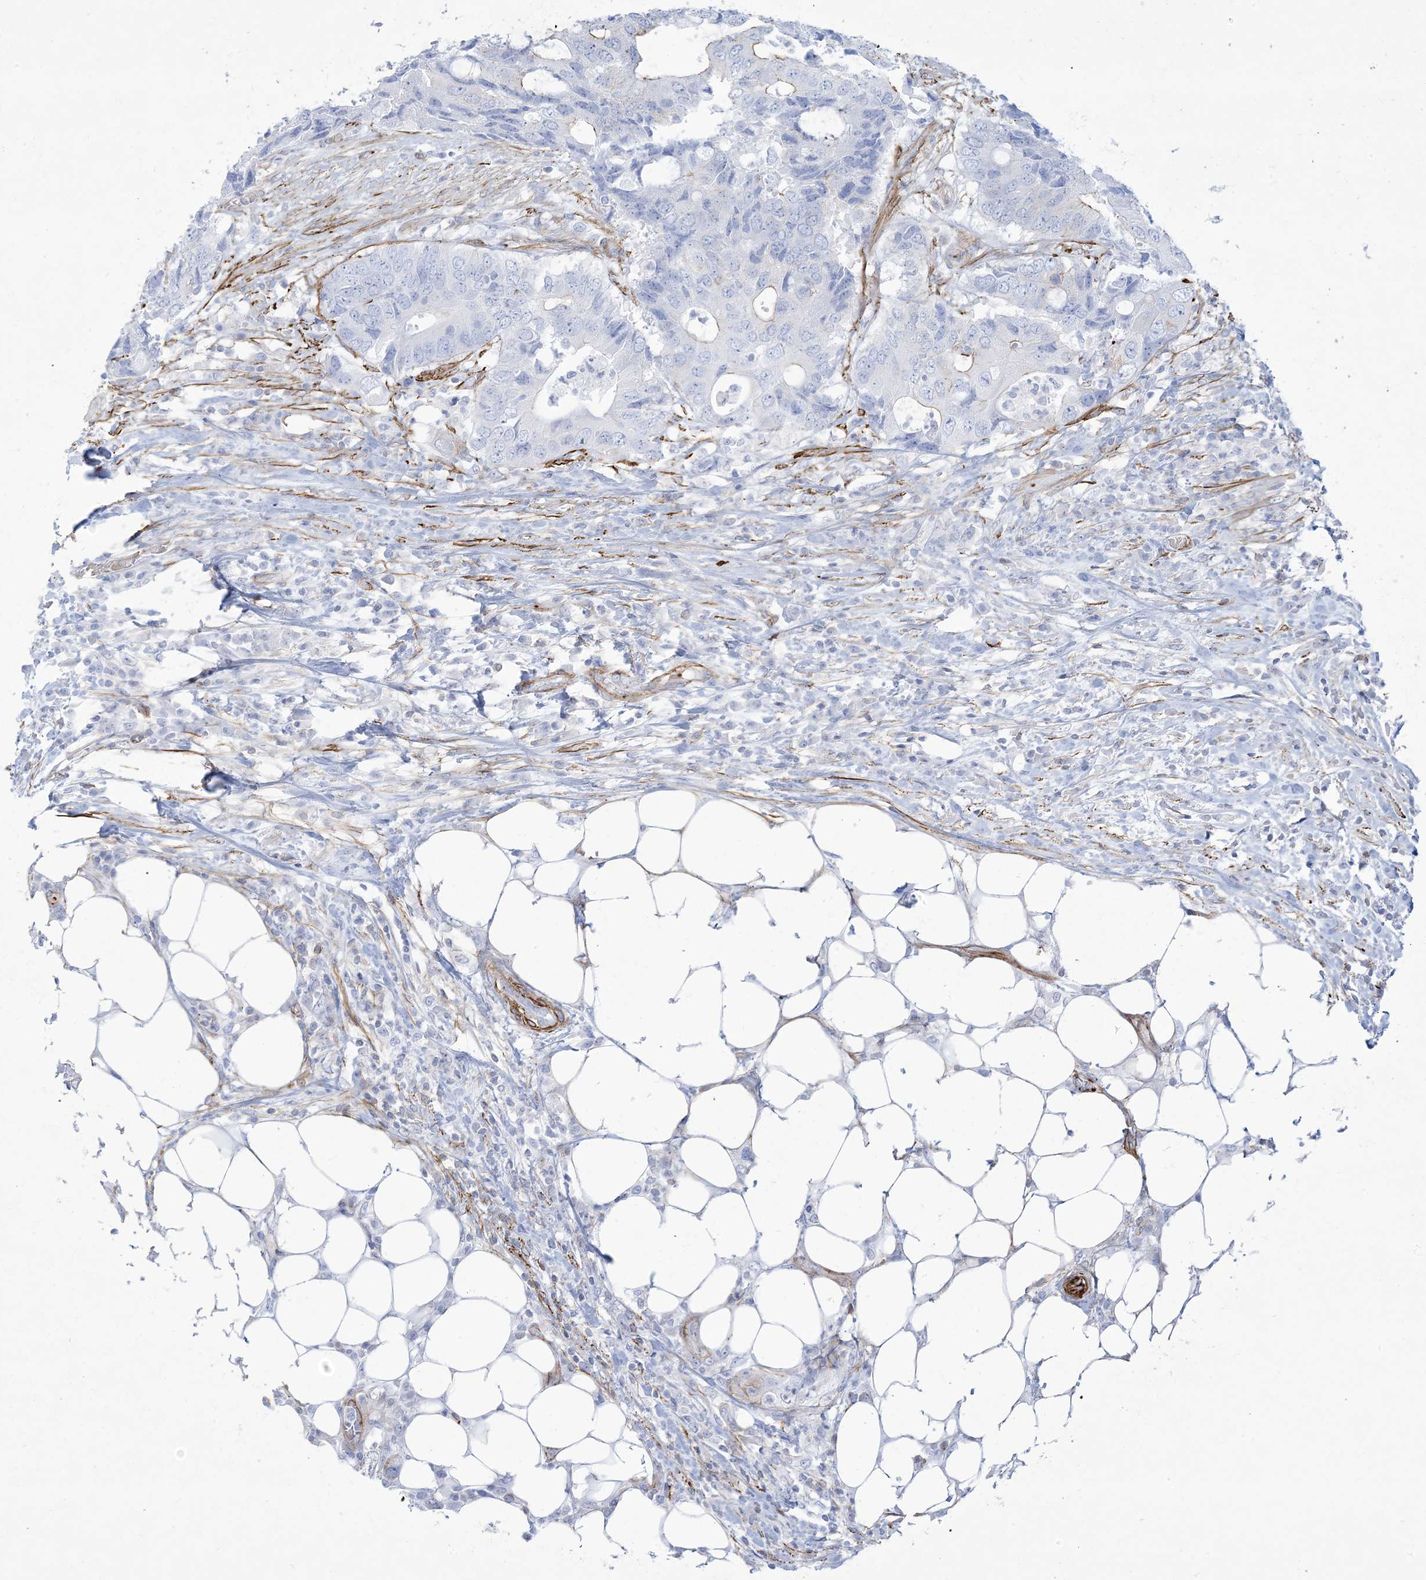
{"staining": {"intensity": "negative", "quantity": "none", "location": "none"}, "tissue": "colorectal cancer", "cell_type": "Tumor cells", "image_type": "cancer", "snomed": [{"axis": "morphology", "description": "Adenocarcinoma, NOS"}, {"axis": "topography", "description": "Colon"}], "caption": "Immunohistochemistry (IHC) of human colorectal adenocarcinoma exhibits no expression in tumor cells. Nuclei are stained in blue.", "gene": "B3GNT7", "patient": {"sex": "male", "age": 71}}